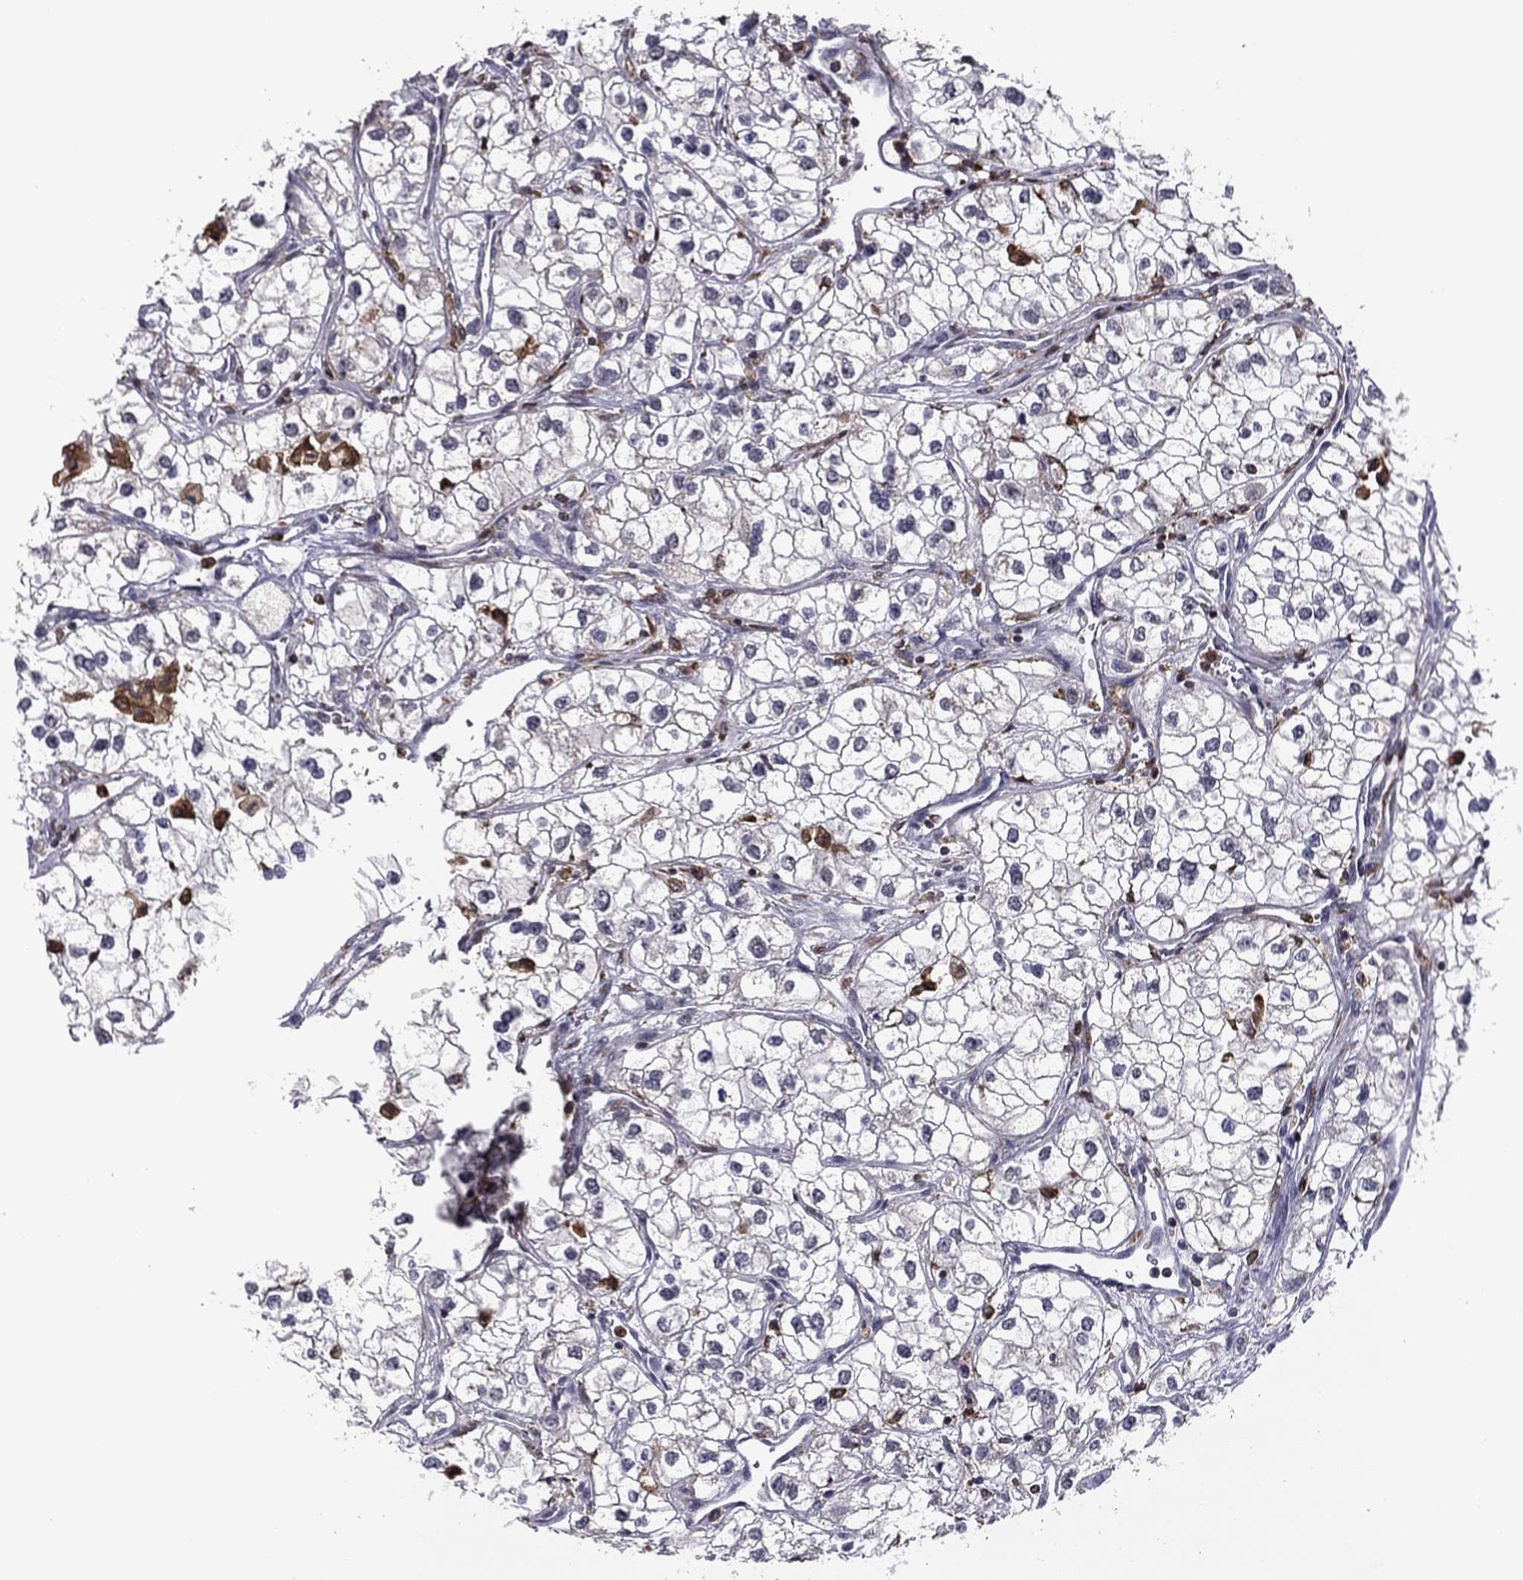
{"staining": {"intensity": "negative", "quantity": "none", "location": "none"}, "tissue": "renal cancer", "cell_type": "Tumor cells", "image_type": "cancer", "snomed": [{"axis": "morphology", "description": "Adenocarcinoma, NOS"}, {"axis": "topography", "description": "Kidney"}], "caption": "A photomicrograph of human renal cancer is negative for staining in tumor cells.", "gene": "PLCB2", "patient": {"sex": "male", "age": 59}}